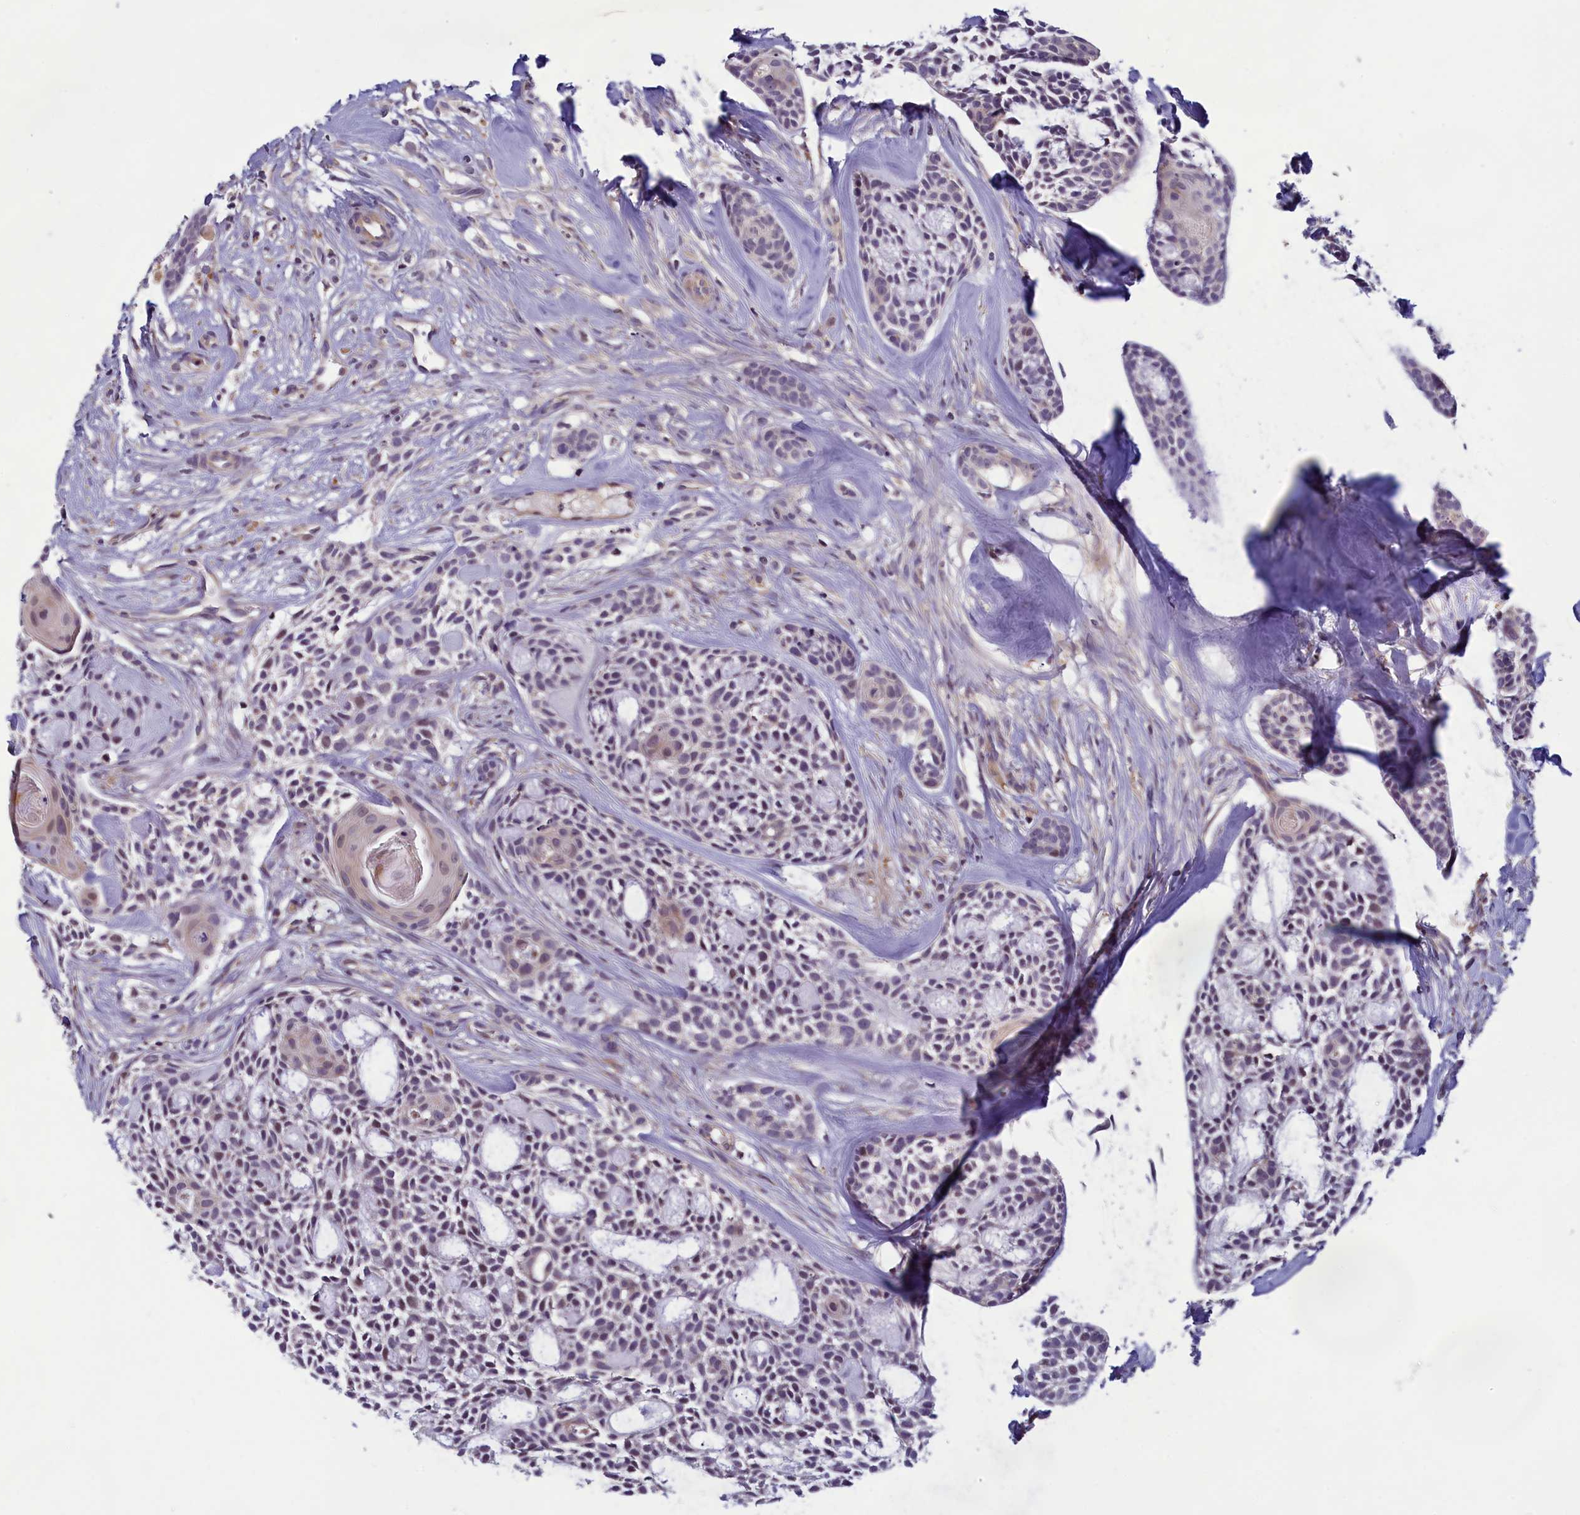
{"staining": {"intensity": "weak", "quantity": "<25%", "location": "cytoplasmic/membranous"}, "tissue": "head and neck cancer", "cell_type": "Tumor cells", "image_type": "cancer", "snomed": [{"axis": "morphology", "description": "Adenocarcinoma, NOS"}, {"axis": "topography", "description": "Subcutis"}, {"axis": "topography", "description": "Head-Neck"}], "caption": "A histopathology image of head and neck cancer stained for a protein reveals no brown staining in tumor cells.", "gene": "HECA", "patient": {"sex": "female", "age": 73}}